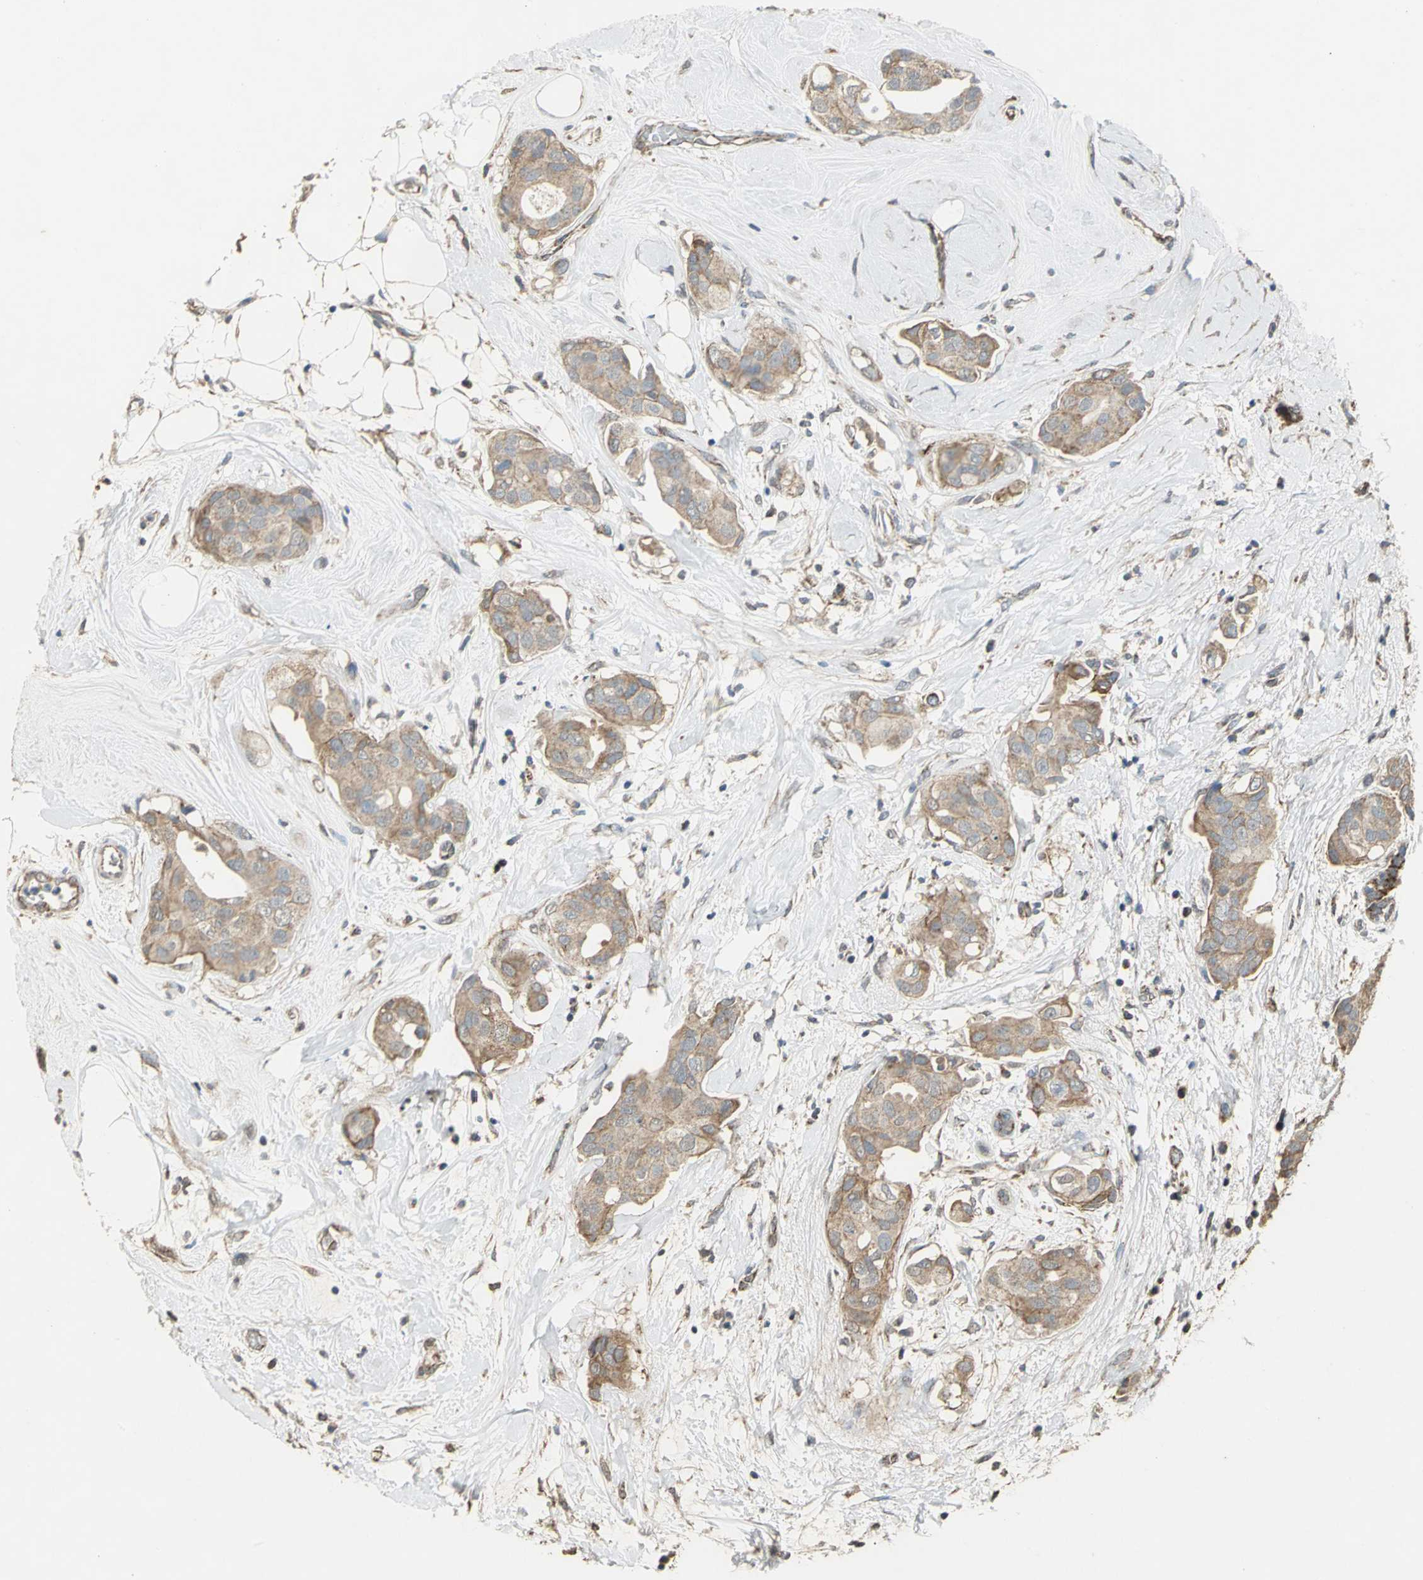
{"staining": {"intensity": "moderate", "quantity": ">75%", "location": "cytoplasmic/membranous"}, "tissue": "breast cancer", "cell_type": "Tumor cells", "image_type": "cancer", "snomed": [{"axis": "morphology", "description": "Duct carcinoma"}, {"axis": "topography", "description": "Breast"}], "caption": "DAB (3,3'-diaminobenzidine) immunohistochemical staining of human breast infiltrating ductal carcinoma displays moderate cytoplasmic/membranous protein expression in about >75% of tumor cells.", "gene": "NDUFB5", "patient": {"sex": "female", "age": 40}}